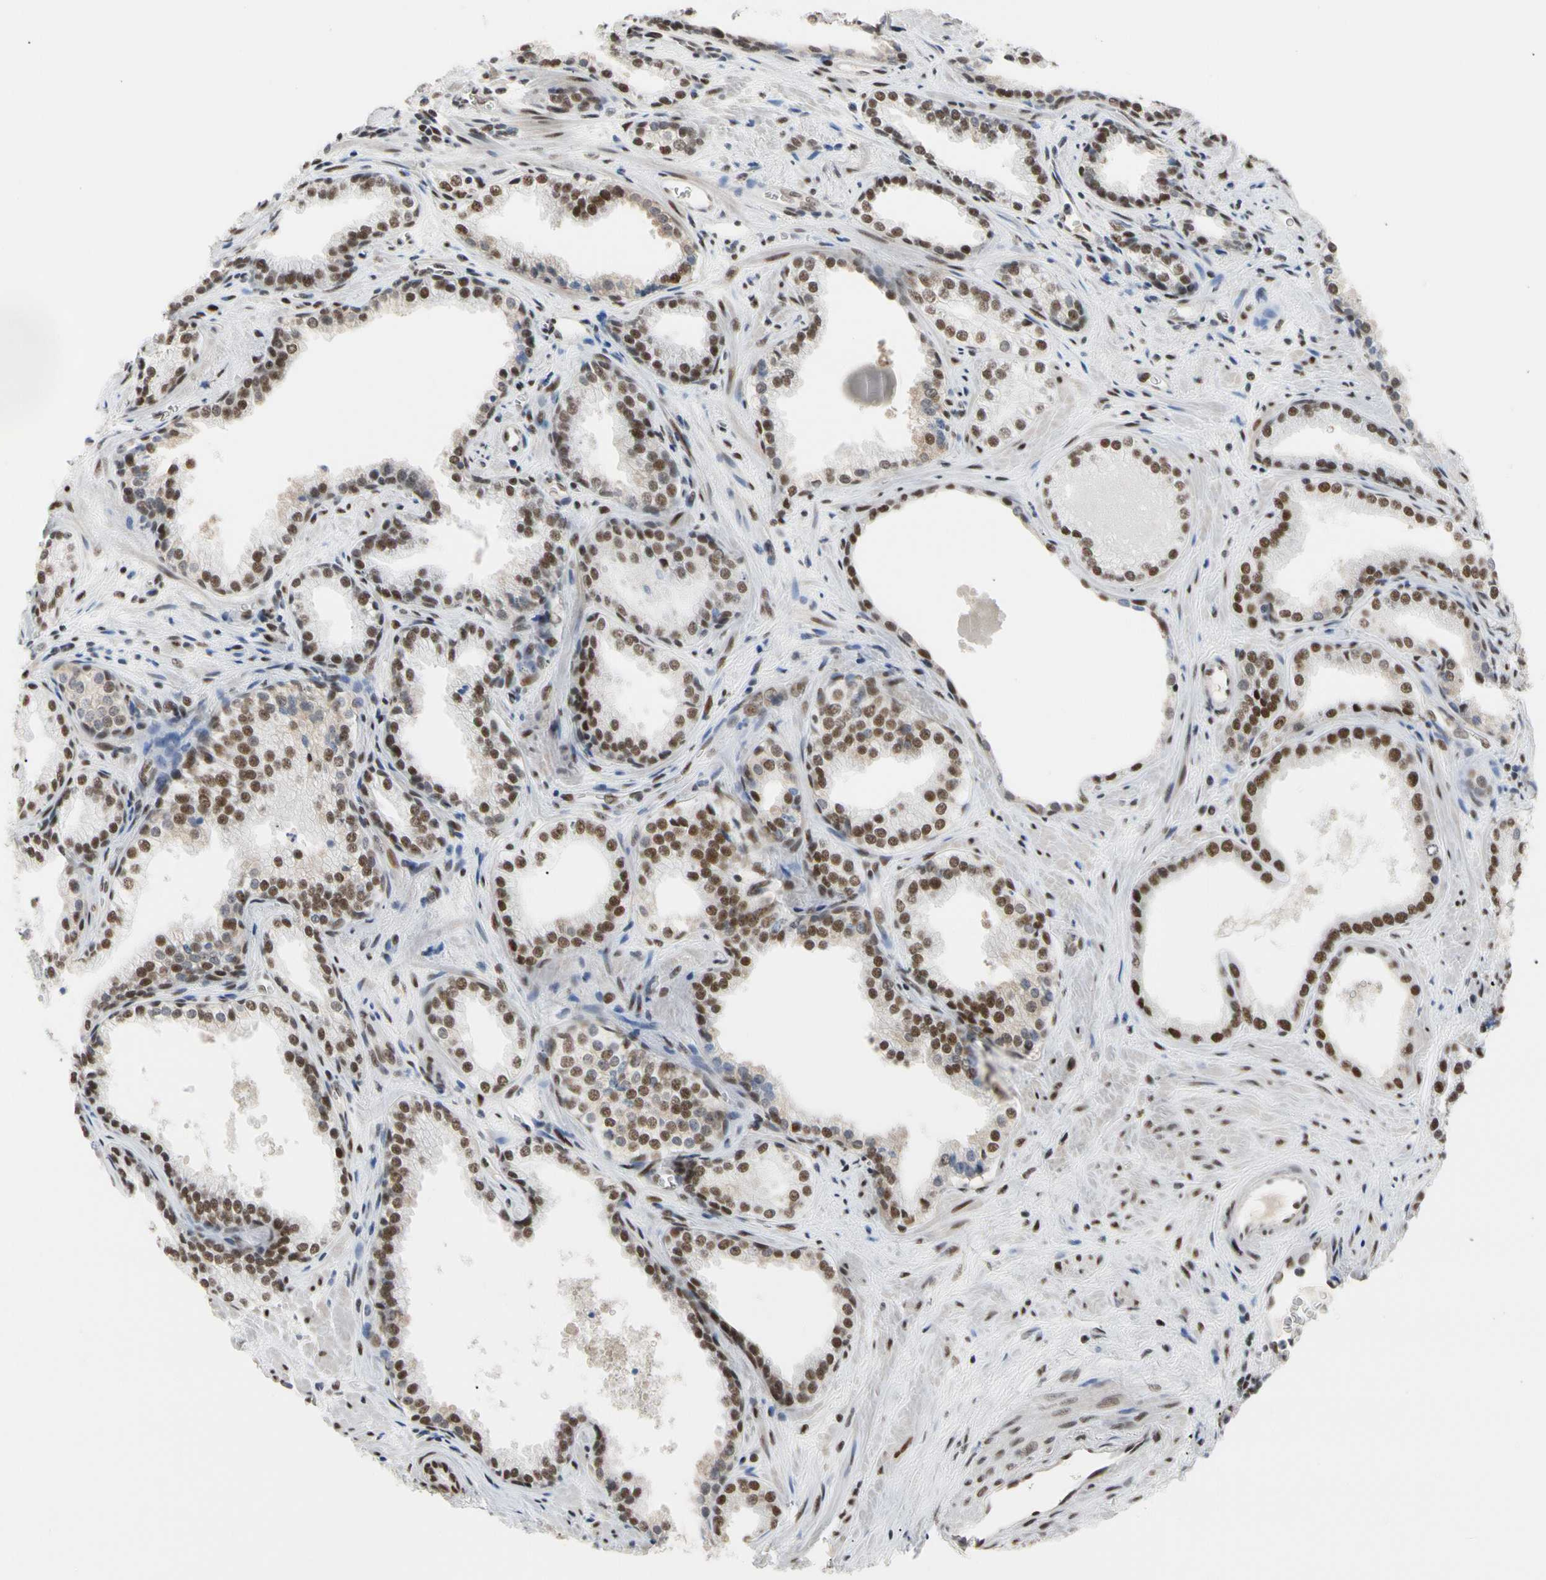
{"staining": {"intensity": "moderate", "quantity": "25%-75%", "location": "nuclear"}, "tissue": "prostate cancer", "cell_type": "Tumor cells", "image_type": "cancer", "snomed": [{"axis": "morphology", "description": "Adenocarcinoma, Low grade"}, {"axis": "topography", "description": "Prostate"}], "caption": "High-power microscopy captured an IHC photomicrograph of prostate cancer, revealing moderate nuclear expression in approximately 25%-75% of tumor cells. (DAB IHC with brightfield microscopy, high magnification).", "gene": "FAM98B", "patient": {"sex": "male", "age": 60}}